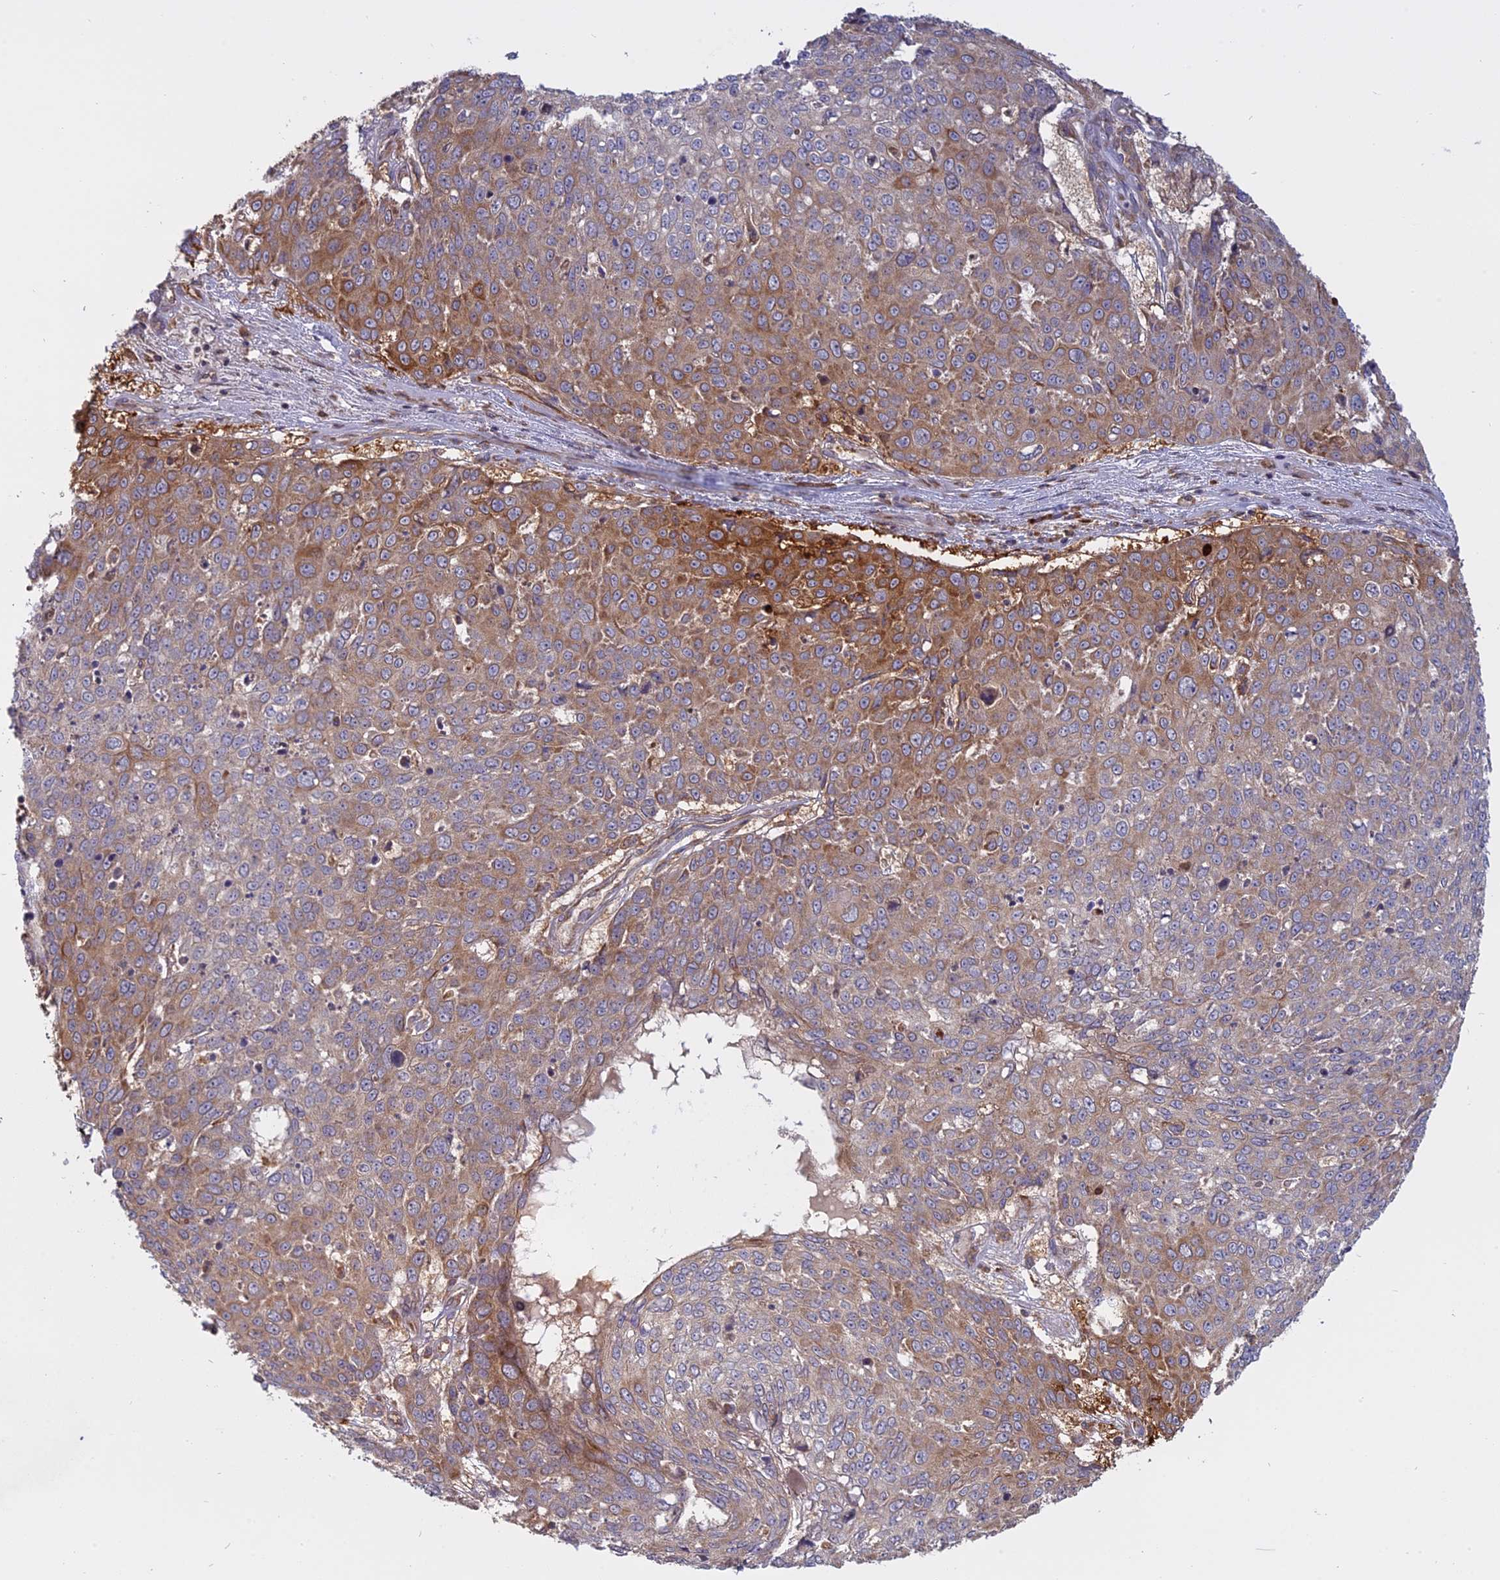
{"staining": {"intensity": "moderate", "quantity": "25%-75%", "location": "cytoplasmic/membranous"}, "tissue": "skin cancer", "cell_type": "Tumor cells", "image_type": "cancer", "snomed": [{"axis": "morphology", "description": "Squamous cell carcinoma, NOS"}, {"axis": "topography", "description": "Skin"}], "caption": "Protein staining demonstrates moderate cytoplasmic/membranous positivity in about 25%-75% of tumor cells in squamous cell carcinoma (skin).", "gene": "TMEM208", "patient": {"sex": "male", "age": 71}}